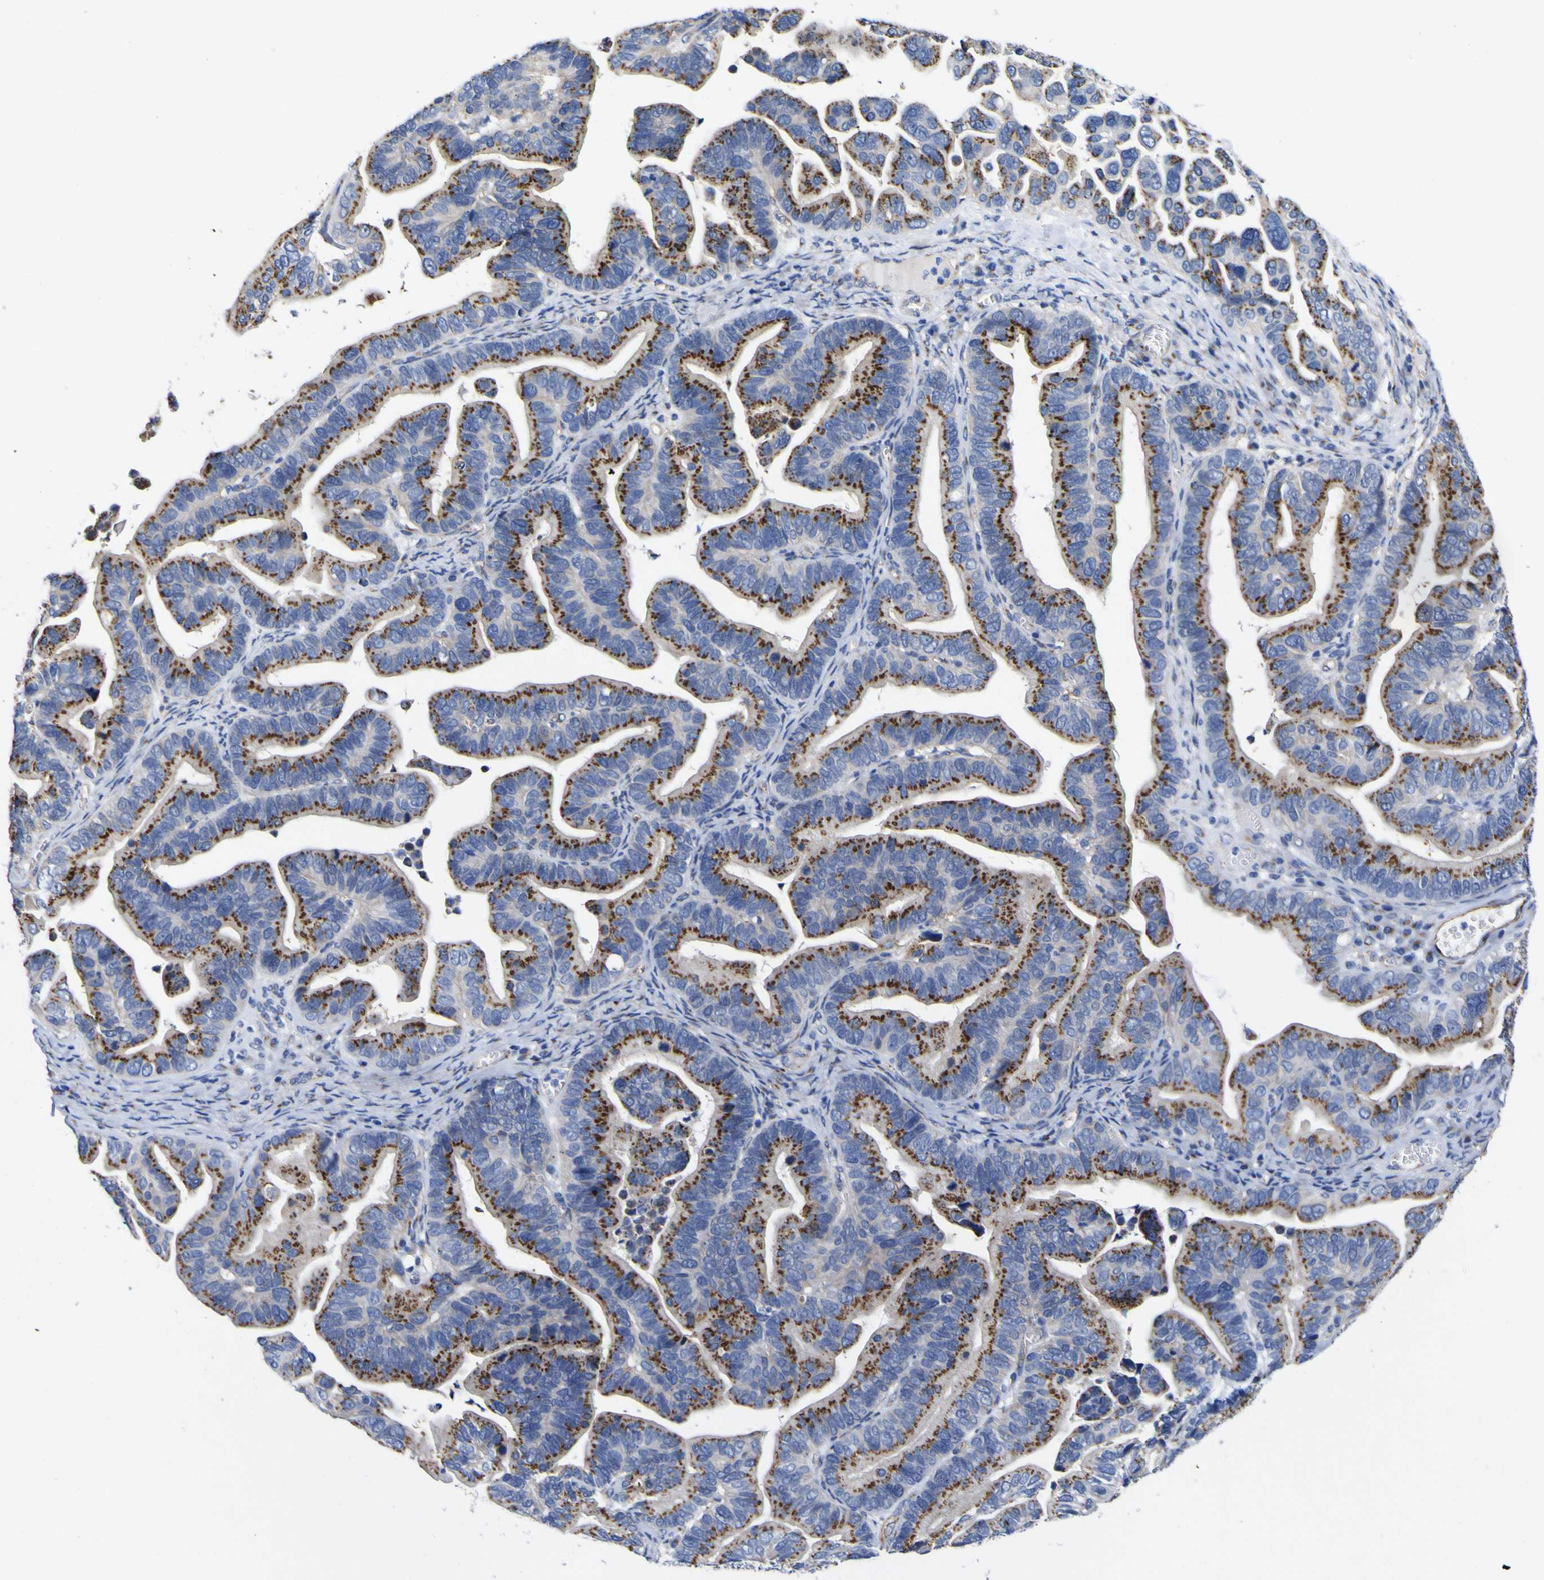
{"staining": {"intensity": "moderate", "quantity": ">75%", "location": "cytoplasmic/membranous"}, "tissue": "ovarian cancer", "cell_type": "Tumor cells", "image_type": "cancer", "snomed": [{"axis": "morphology", "description": "Cystadenocarcinoma, serous, NOS"}, {"axis": "topography", "description": "Ovary"}], "caption": "DAB (3,3'-diaminobenzidine) immunohistochemical staining of human ovarian serous cystadenocarcinoma shows moderate cytoplasmic/membranous protein positivity in about >75% of tumor cells.", "gene": "GOLM1", "patient": {"sex": "female", "age": 56}}